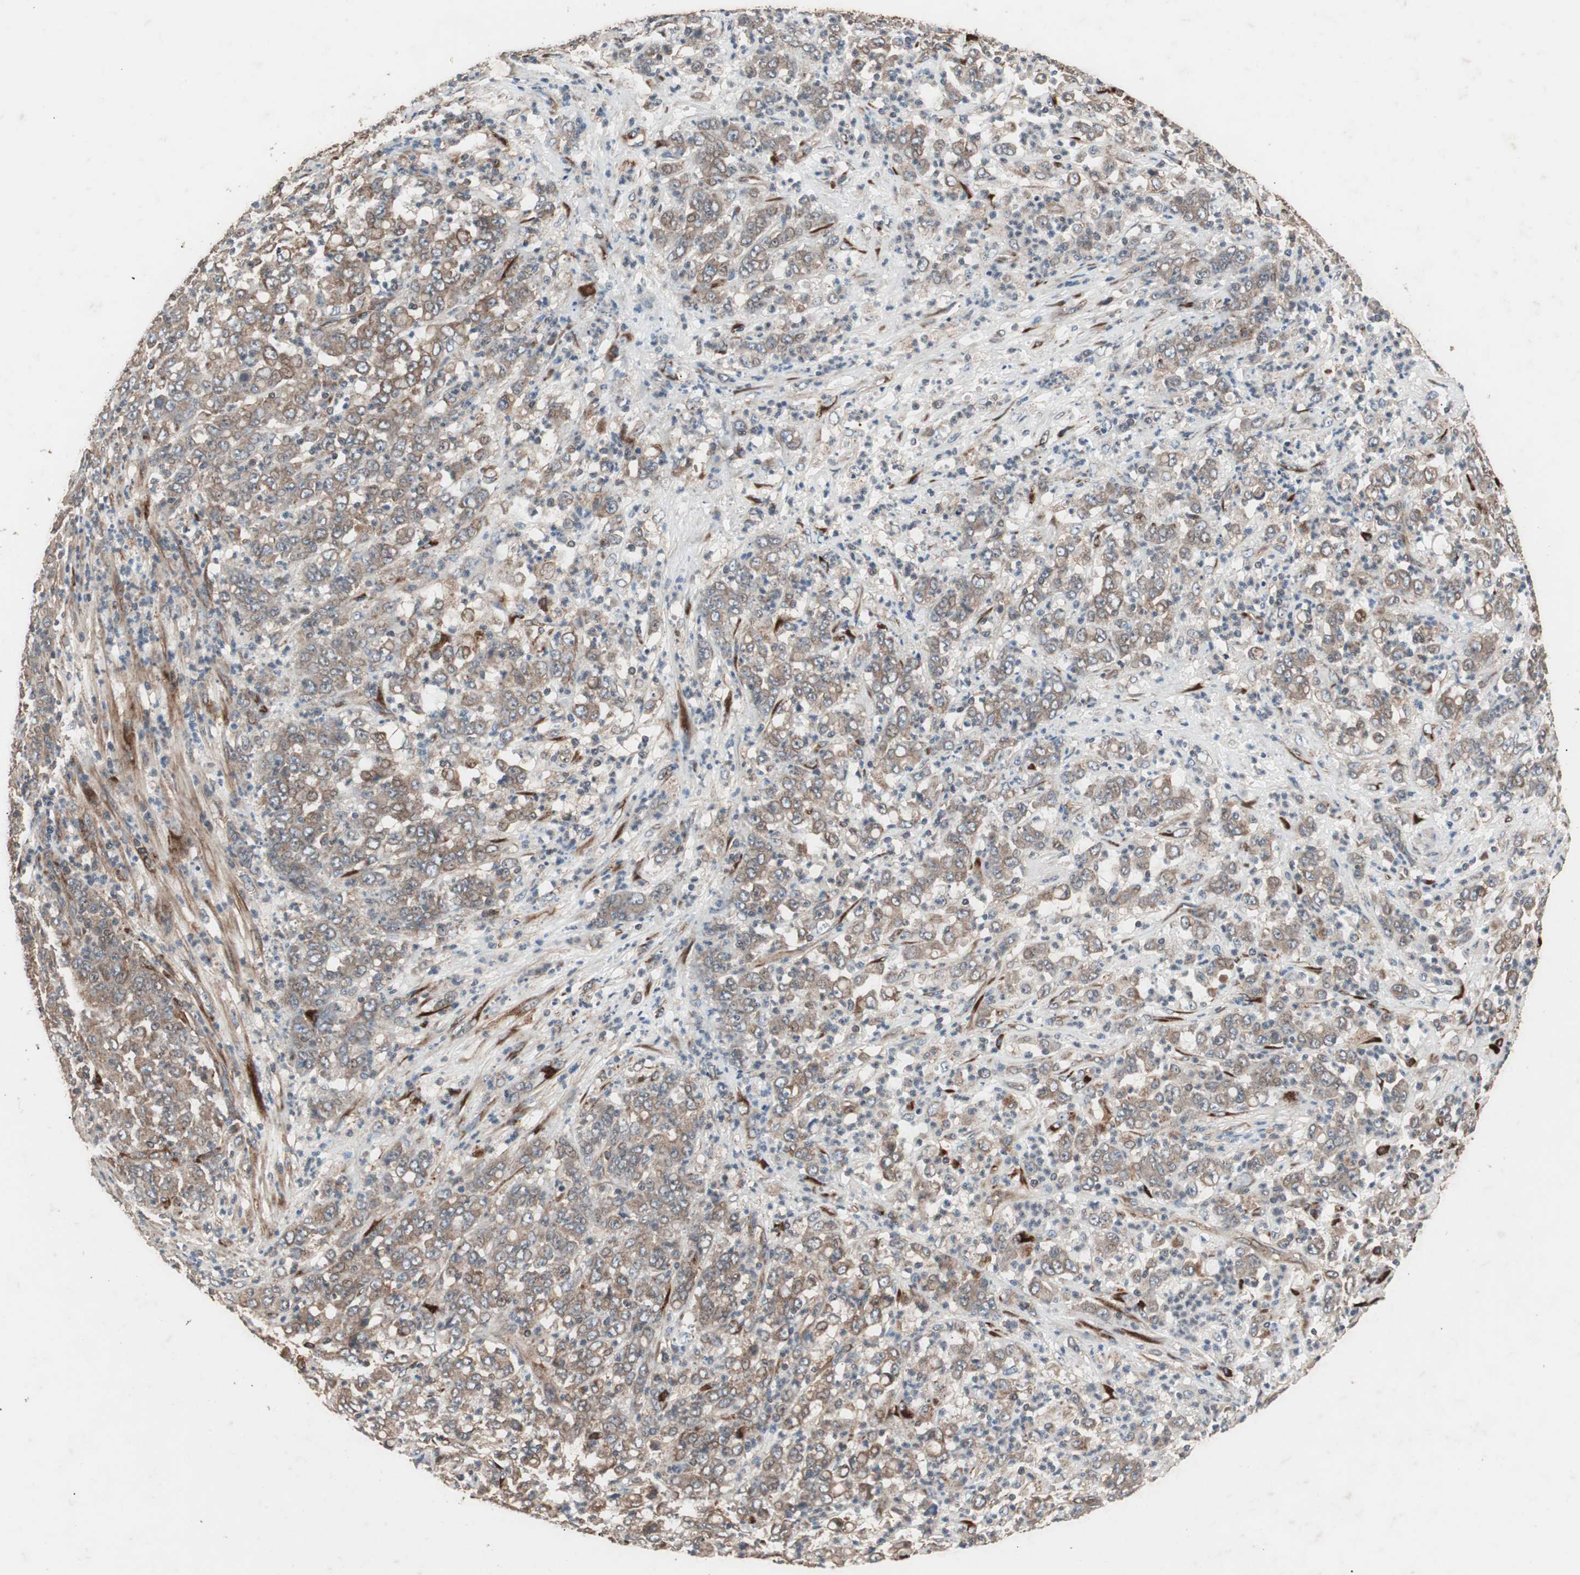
{"staining": {"intensity": "moderate", "quantity": ">75%", "location": "cytoplasmic/membranous"}, "tissue": "stomach cancer", "cell_type": "Tumor cells", "image_type": "cancer", "snomed": [{"axis": "morphology", "description": "Adenocarcinoma, NOS"}, {"axis": "topography", "description": "Stomach, lower"}], "caption": "Stomach cancer stained for a protein displays moderate cytoplasmic/membranous positivity in tumor cells. (IHC, brightfield microscopy, high magnification).", "gene": "LZTS1", "patient": {"sex": "female", "age": 71}}